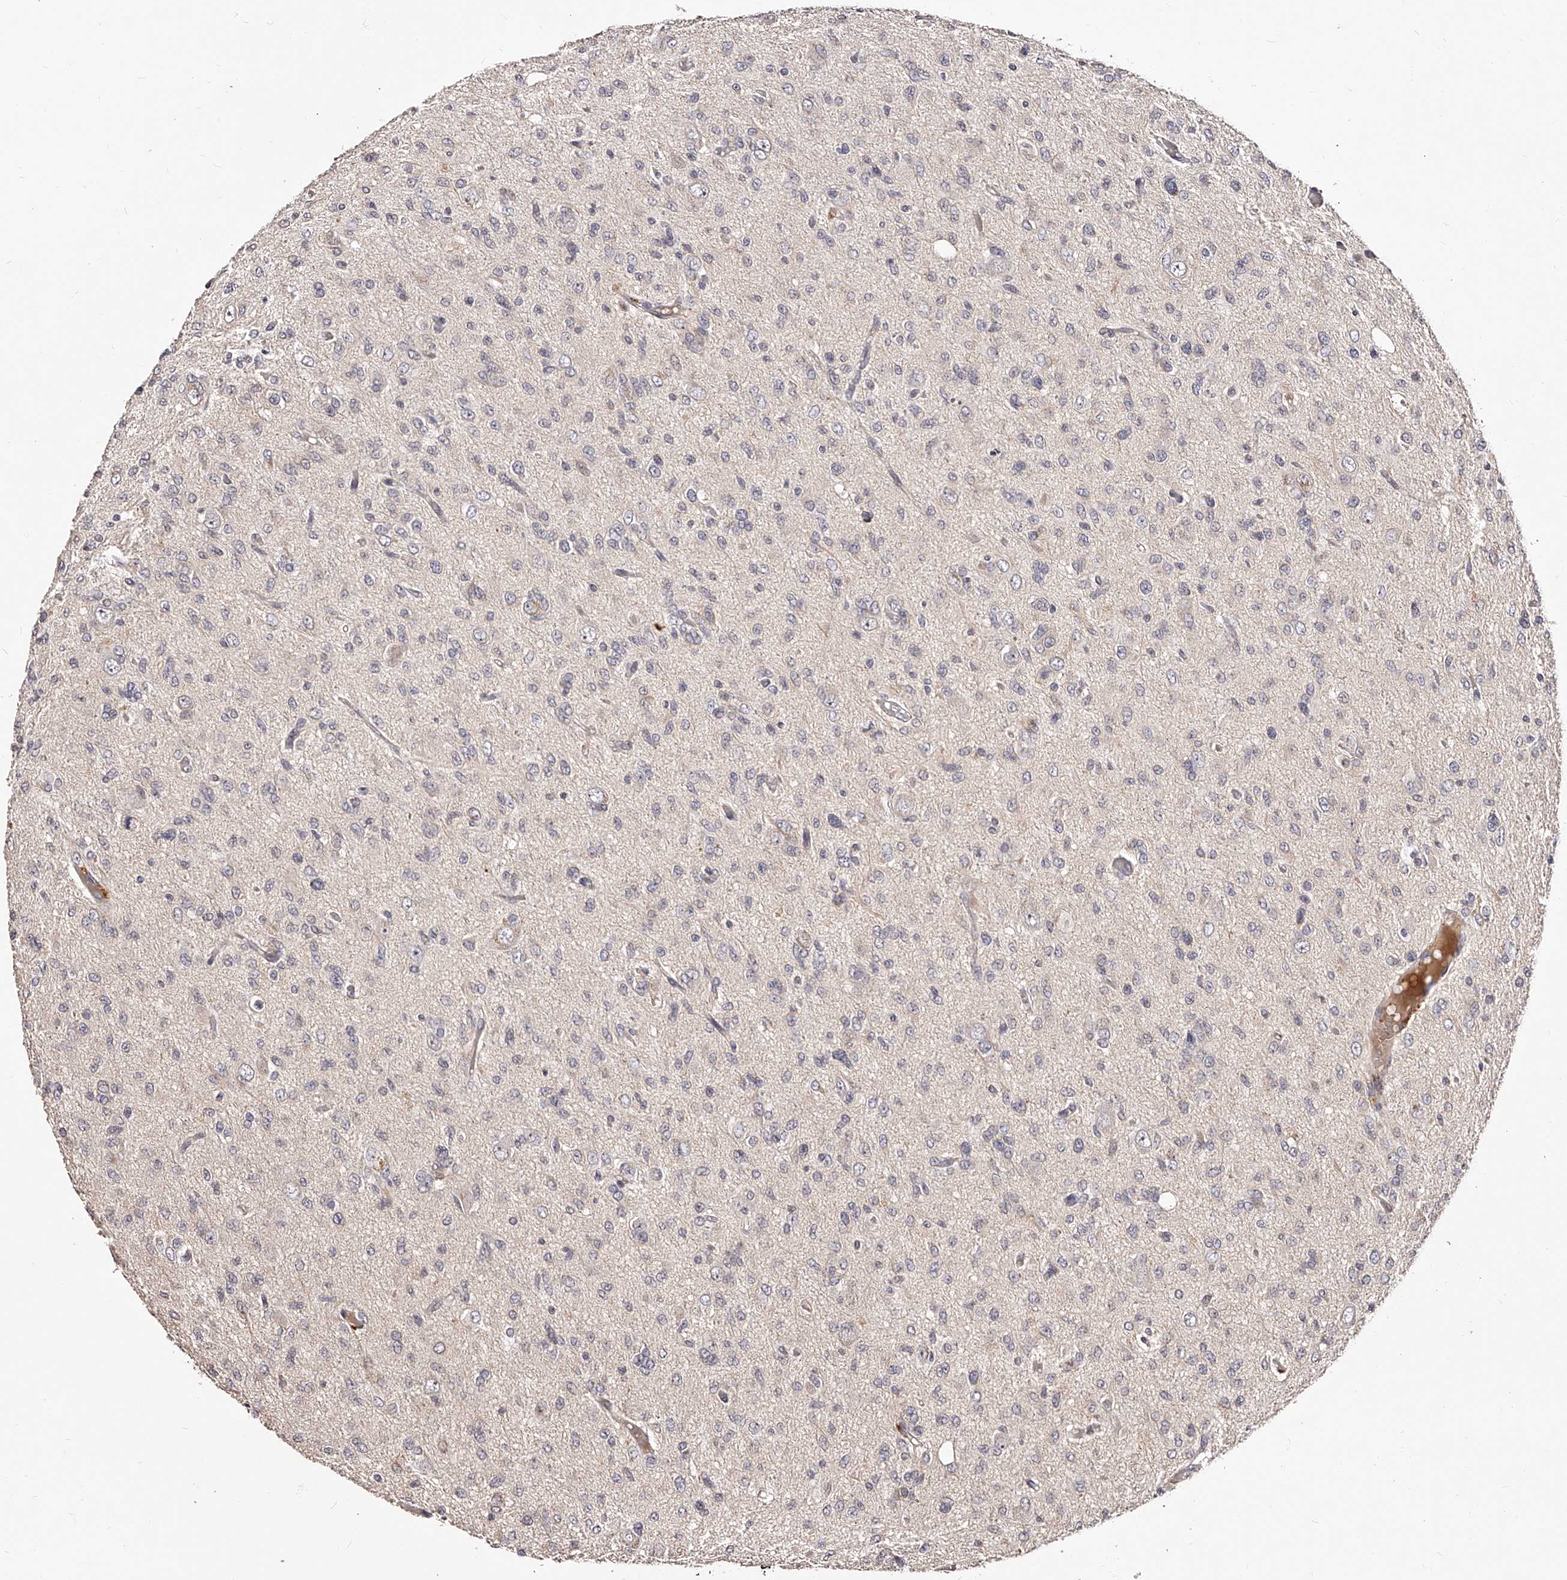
{"staining": {"intensity": "negative", "quantity": "none", "location": "none"}, "tissue": "glioma", "cell_type": "Tumor cells", "image_type": "cancer", "snomed": [{"axis": "morphology", "description": "Glioma, malignant, High grade"}, {"axis": "topography", "description": "Brain"}], "caption": "This is an IHC histopathology image of human glioma. There is no positivity in tumor cells.", "gene": "ZNF502", "patient": {"sex": "female", "age": 59}}